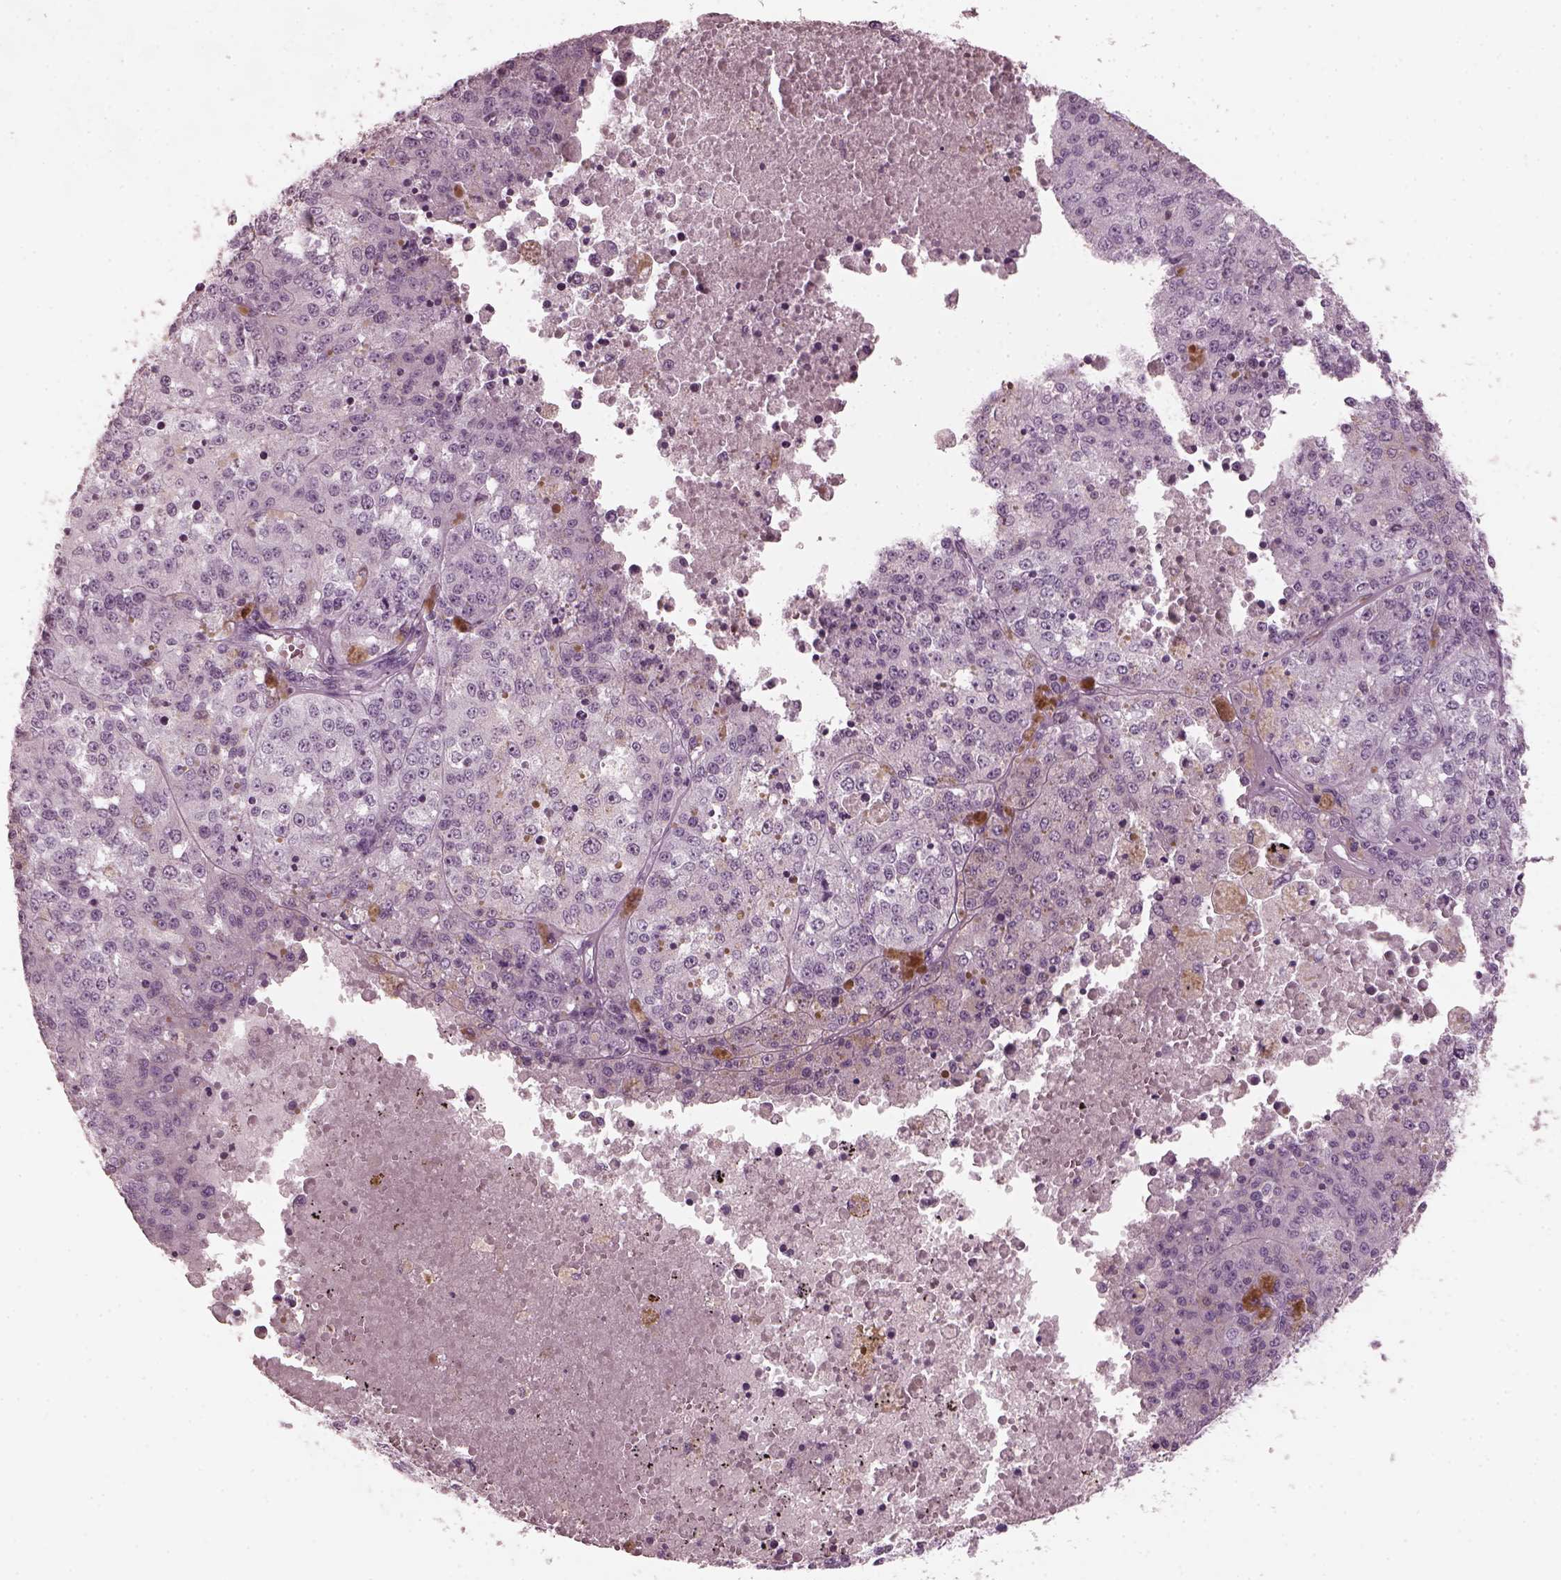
{"staining": {"intensity": "negative", "quantity": "none", "location": "none"}, "tissue": "melanoma", "cell_type": "Tumor cells", "image_type": "cancer", "snomed": [{"axis": "morphology", "description": "Malignant melanoma, Metastatic site"}, {"axis": "topography", "description": "Lymph node"}], "caption": "Immunohistochemical staining of human melanoma exhibits no significant expression in tumor cells.", "gene": "RCVRN", "patient": {"sex": "female", "age": 64}}